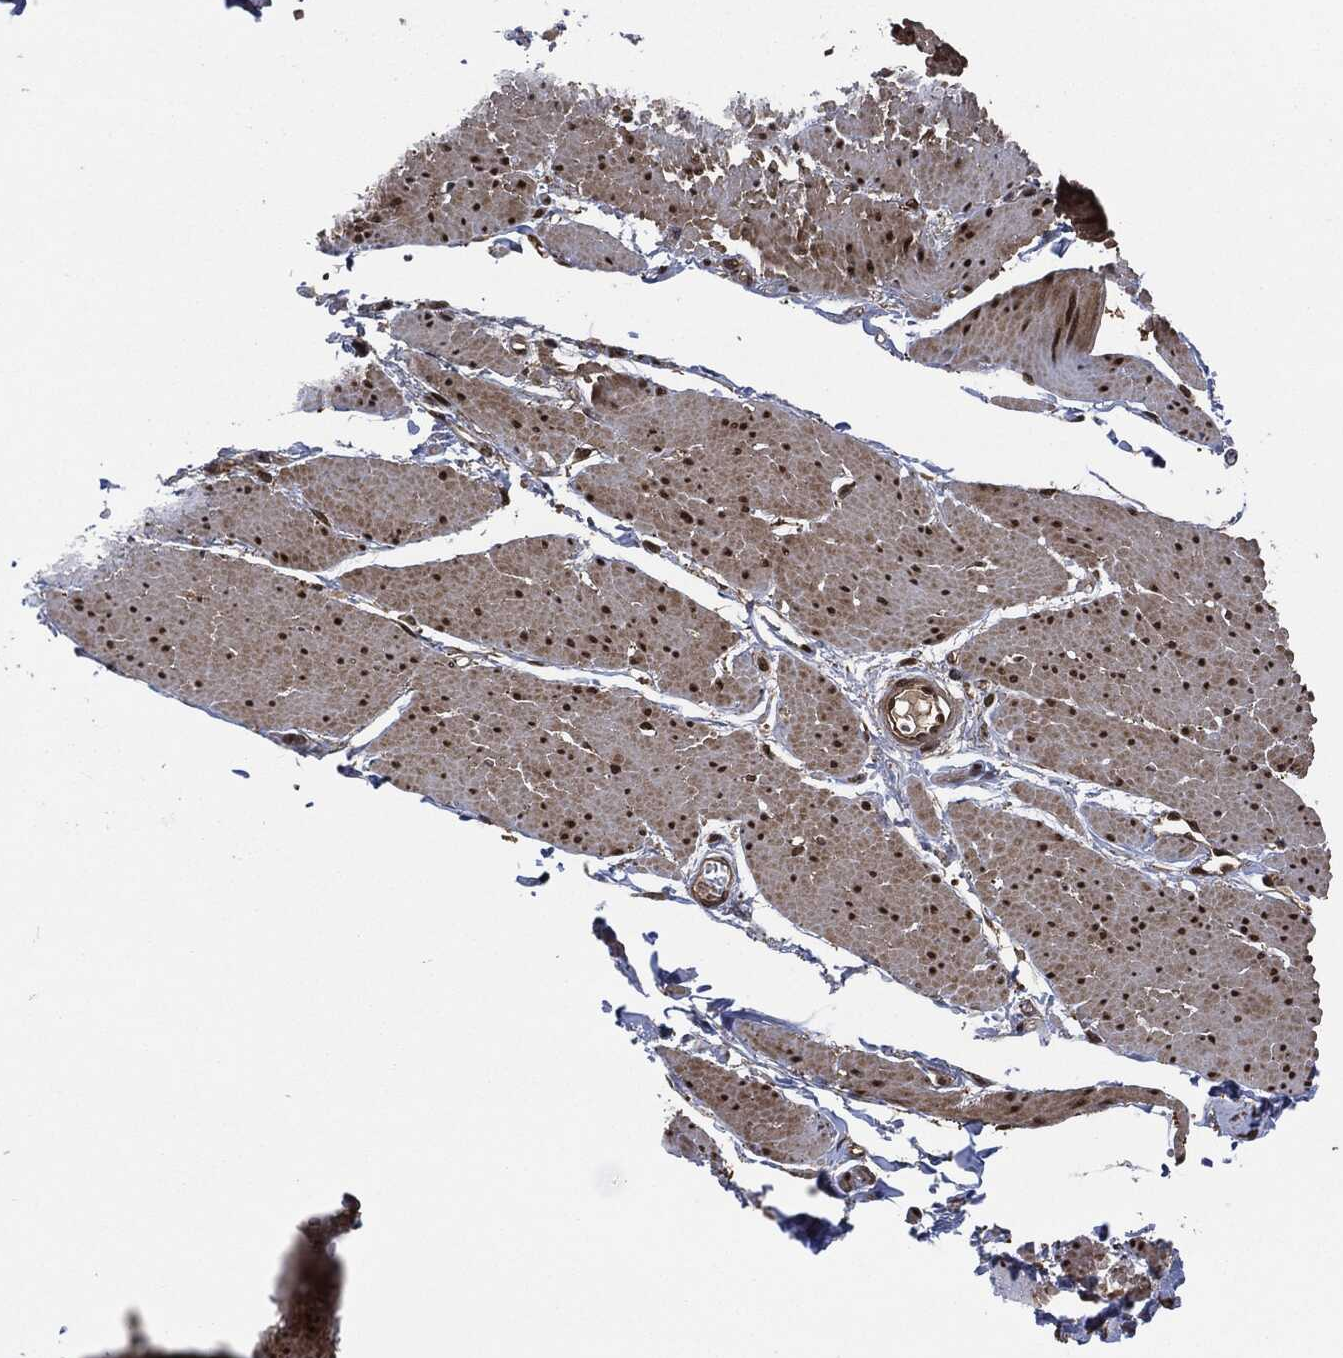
{"staining": {"intensity": "strong", "quantity": ">75%", "location": "nuclear"}, "tissue": "smooth muscle", "cell_type": "Smooth muscle cells", "image_type": "normal", "snomed": [{"axis": "morphology", "description": "Normal tissue, NOS"}, {"axis": "topography", "description": "Smooth muscle"}, {"axis": "topography", "description": "Anal"}], "caption": "IHC histopathology image of unremarkable smooth muscle: human smooth muscle stained using immunohistochemistry (IHC) shows high levels of strong protein expression localized specifically in the nuclear of smooth muscle cells, appearing as a nuclear brown color.", "gene": "DCTN1", "patient": {"sex": "male", "age": 83}}